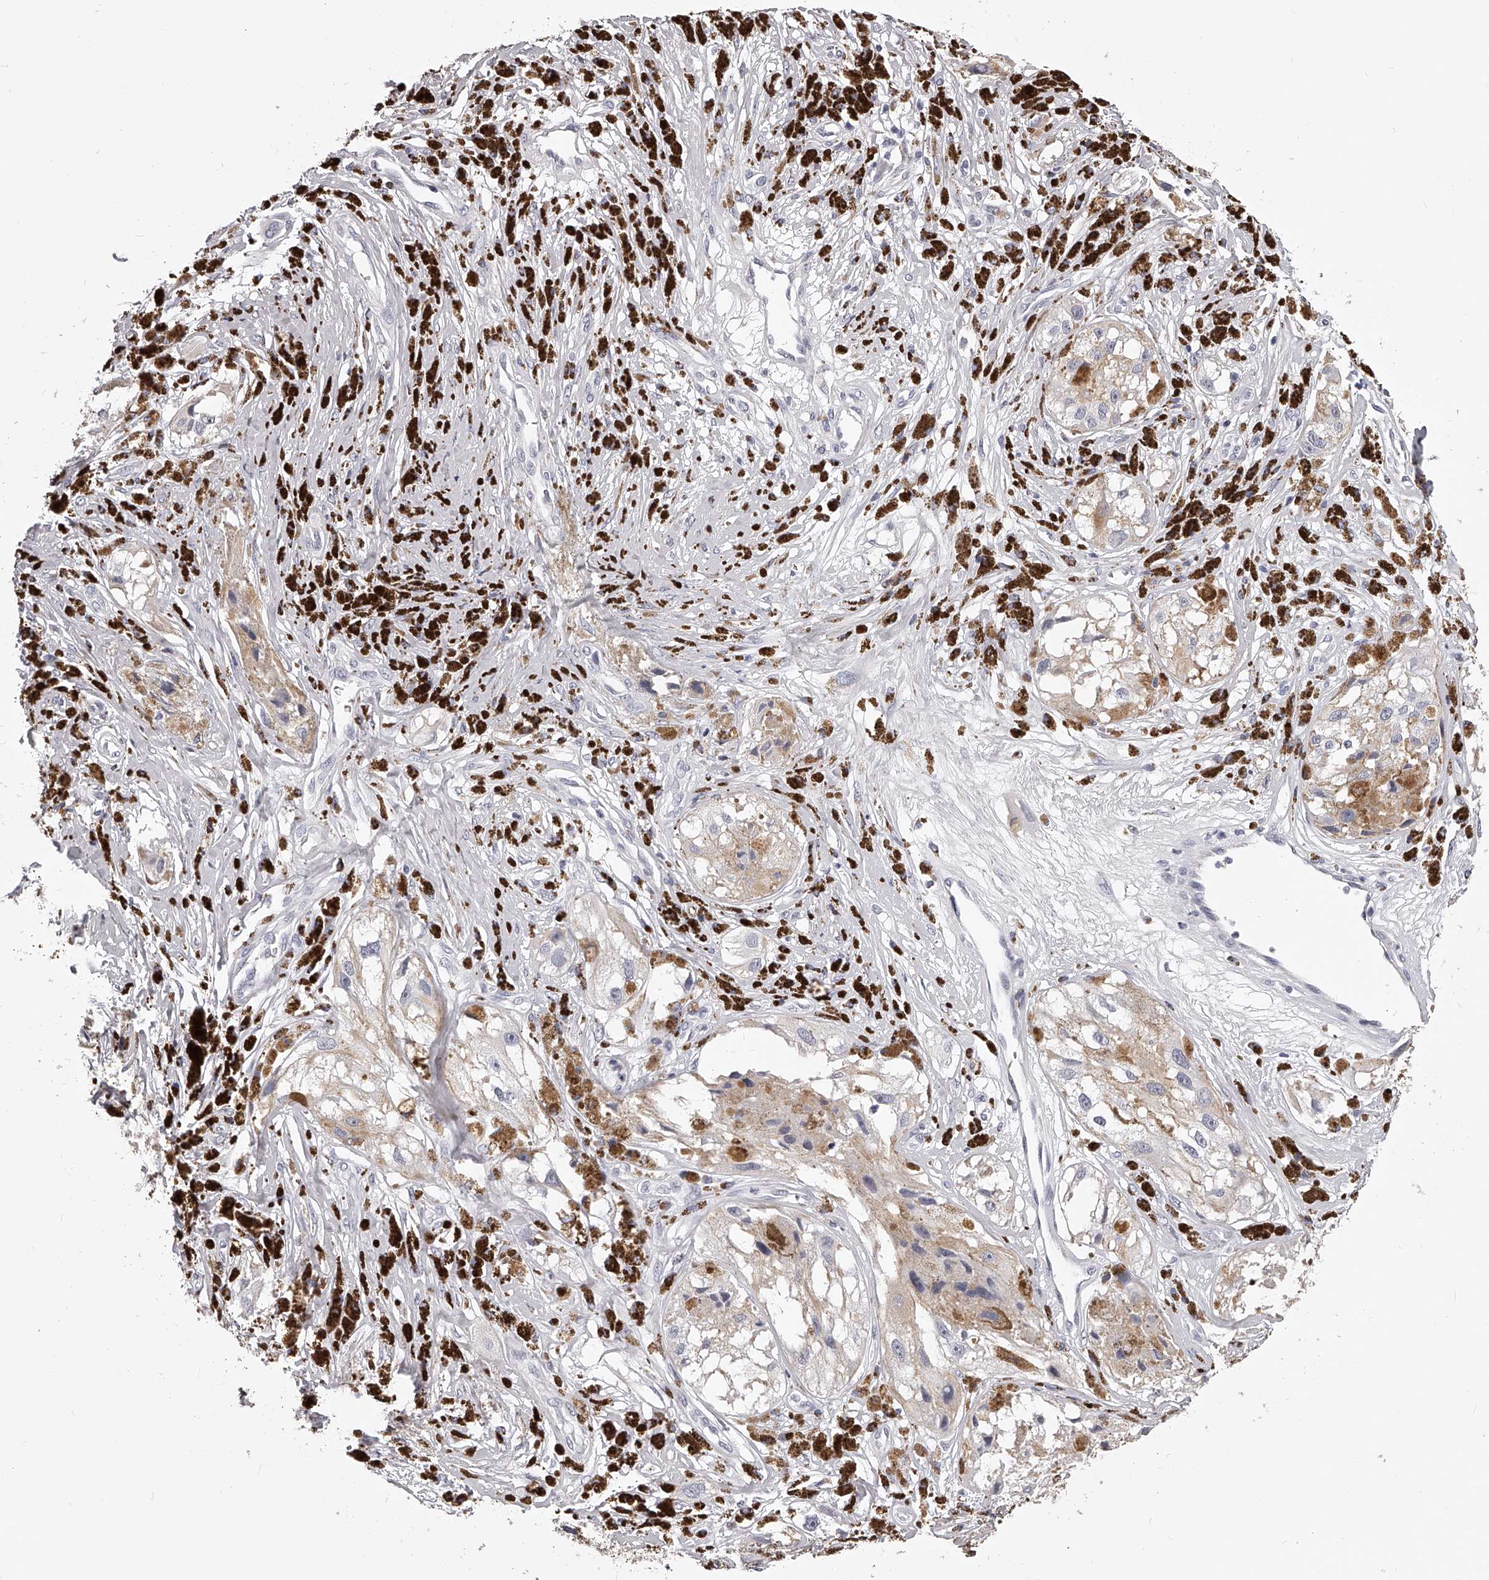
{"staining": {"intensity": "weak", "quantity": "25%-75%", "location": "cytoplasmic/membranous"}, "tissue": "melanoma", "cell_type": "Tumor cells", "image_type": "cancer", "snomed": [{"axis": "morphology", "description": "Malignant melanoma, NOS"}, {"axis": "topography", "description": "Skin"}], "caption": "Protein staining of malignant melanoma tissue reveals weak cytoplasmic/membranous staining in about 25%-75% of tumor cells. The staining was performed using DAB to visualize the protein expression in brown, while the nuclei were stained in blue with hematoxylin (Magnification: 20x).", "gene": "DMRT1", "patient": {"sex": "male", "age": 88}}